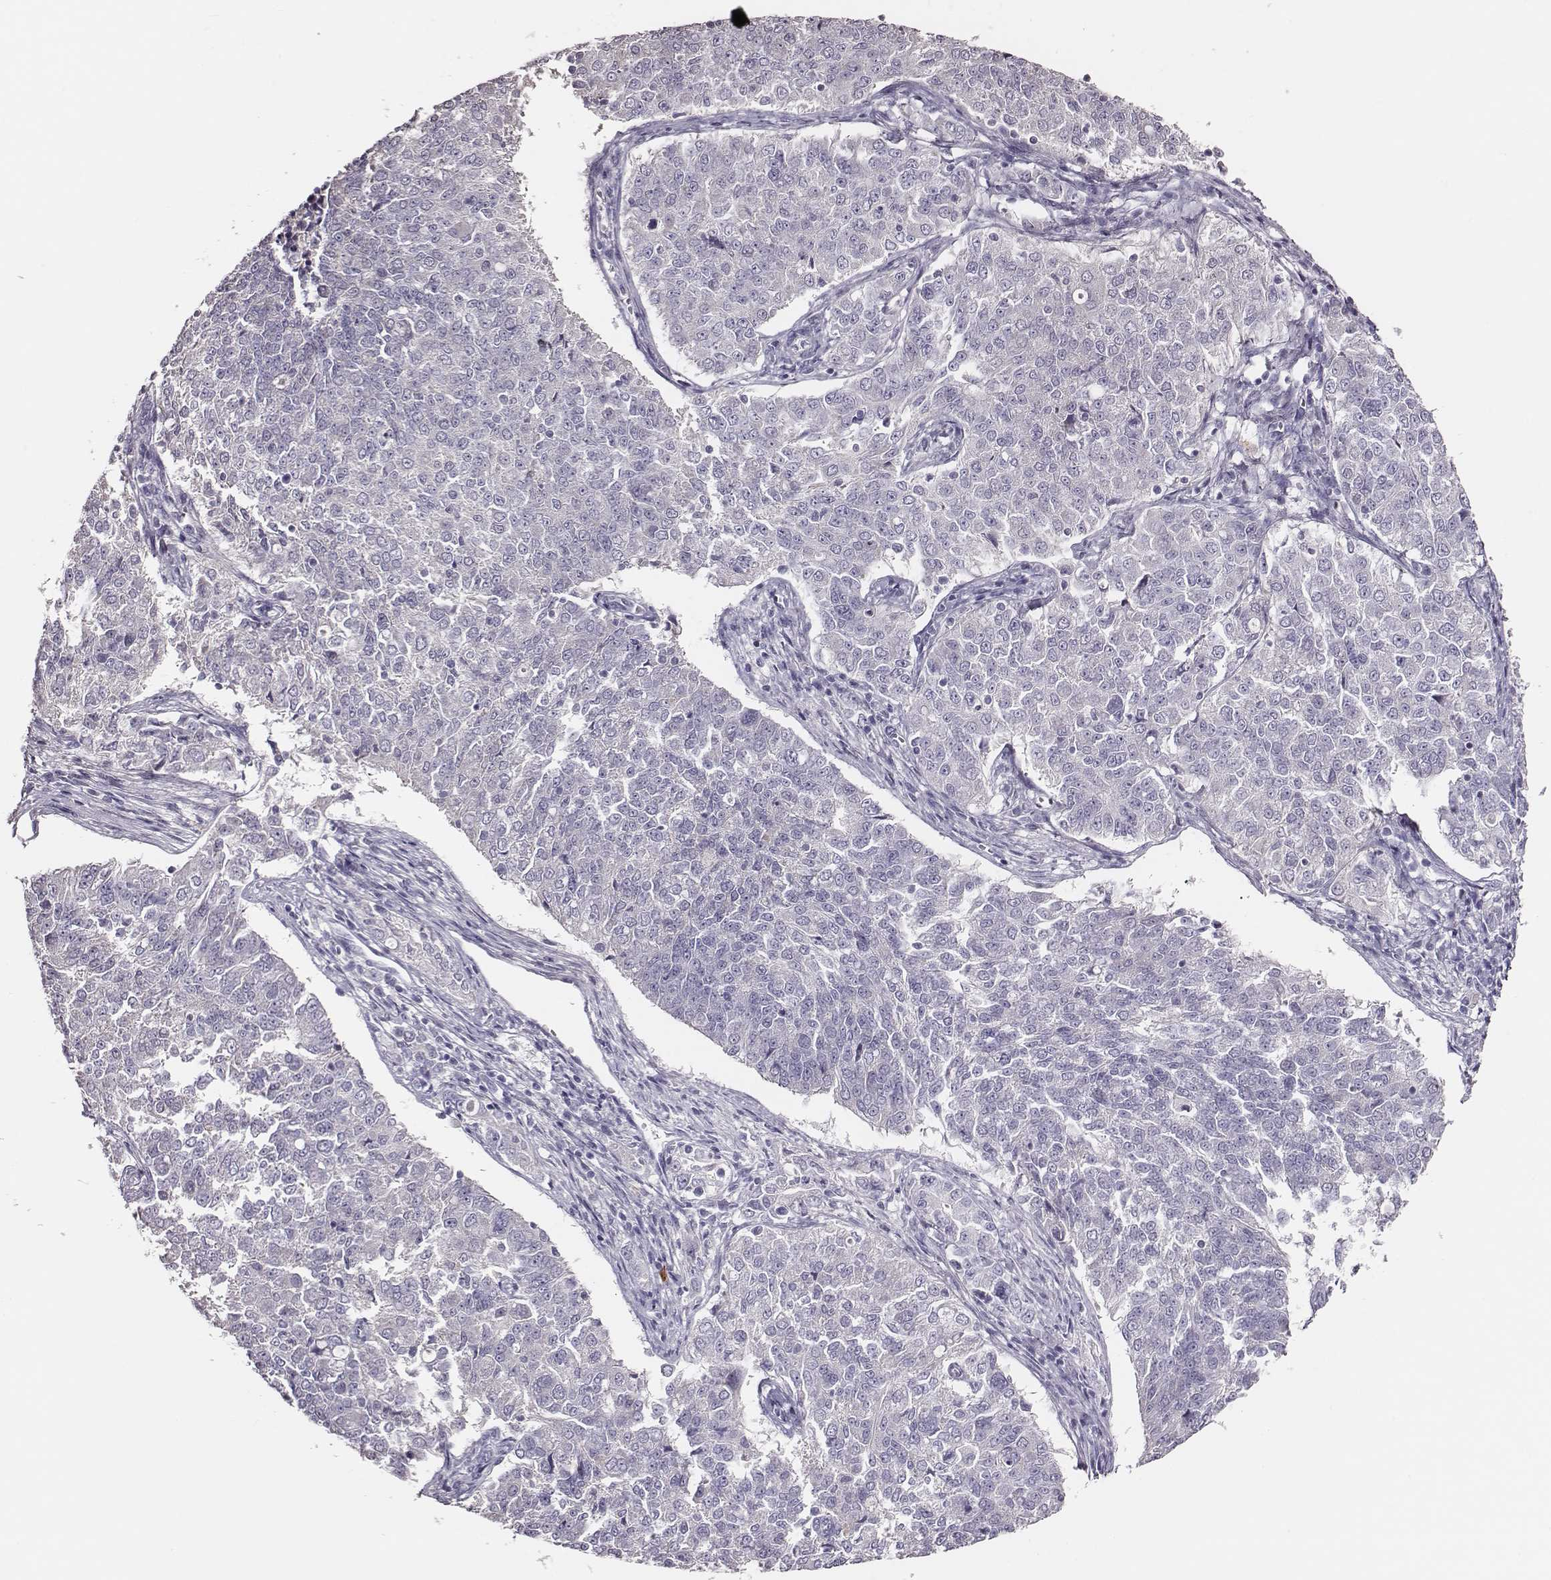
{"staining": {"intensity": "negative", "quantity": "none", "location": "none"}, "tissue": "endometrial cancer", "cell_type": "Tumor cells", "image_type": "cancer", "snomed": [{"axis": "morphology", "description": "Adenocarcinoma, NOS"}, {"axis": "topography", "description": "Endometrium"}], "caption": "An image of endometrial cancer stained for a protein demonstrates no brown staining in tumor cells.", "gene": "P2RY10", "patient": {"sex": "female", "age": 43}}